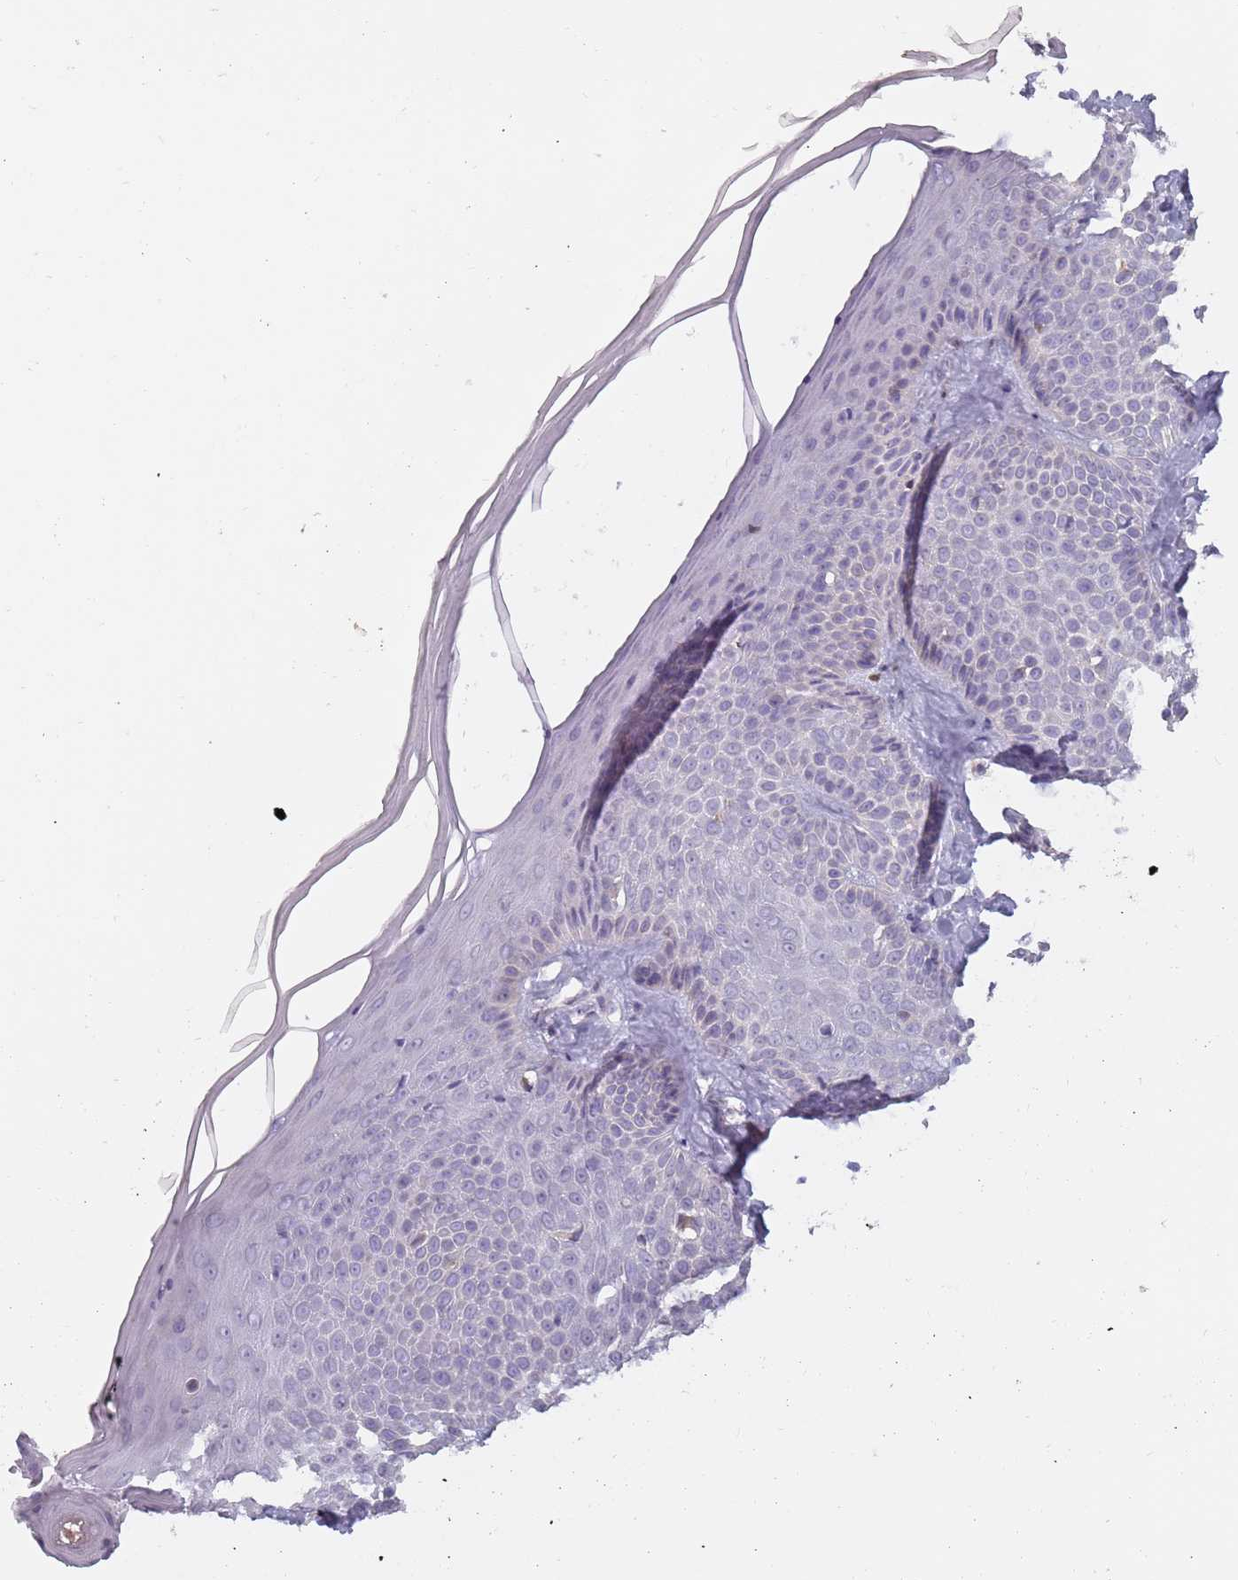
{"staining": {"intensity": "negative", "quantity": "none", "location": "none"}, "tissue": "skin", "cell_type": "Fibroblasts", "image_type": "normal", "snomed": [{"axis": "morphology", "description": "Normal tissue, NOS"}, {"axis": "topography", "description": "Skin"}], "caption": "Immunohistochemical staining of unremarkable human skin reveals no significant expression in fibroblasts. Nuclei are stained in blue.", "gene": "DXO", "patient": {"sex": "female", "age": 58}}